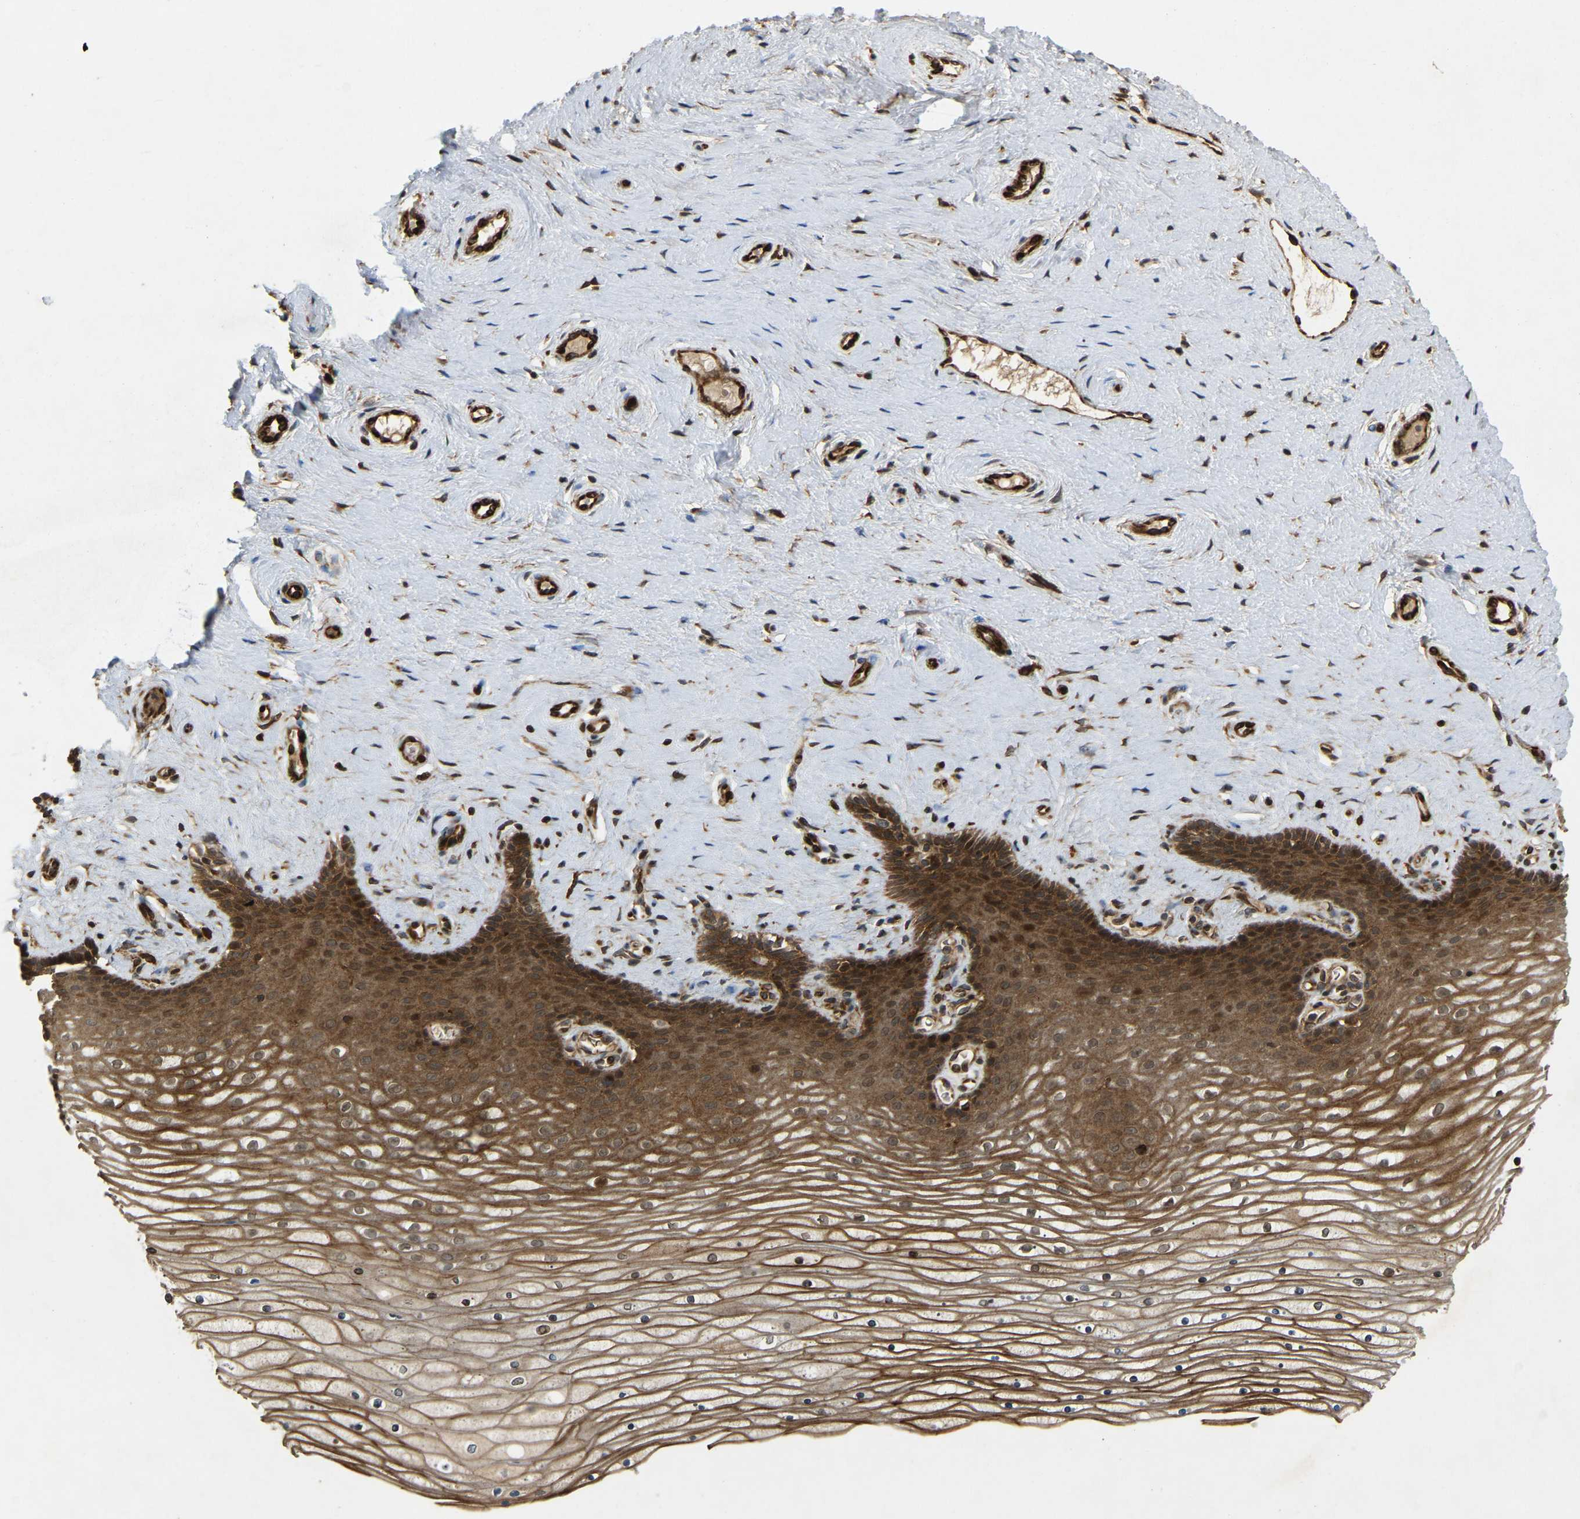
{"staining": {"intensity": "strong", "quantity": ">75%", "location": "cytoplasmic/membranous,nuclear"}, "tissue": "cervix", "cell_type": "Squamous epithelial cells", "image_type": "normal", "snomed": [{"axis": "morphology", "description": "Normal tissue, NOS"}, {"axis": "topography", "description": "Cervix"}], "caption": "Protein staining by immunohistochemistry (IHC) shows strong cytoplasmic/membranous,nuclear staining in approximately >75% of squamous epithelial cells in unremarkable cervix. The staining is performed using DAB (3,3'-diaminobenzidine) brown chromogen to label protein expression. The nuclei are counter-stained blue using hematoxylin.", "gene": "KIAA1549", "patient": {"sex": "female", "age": 39}}